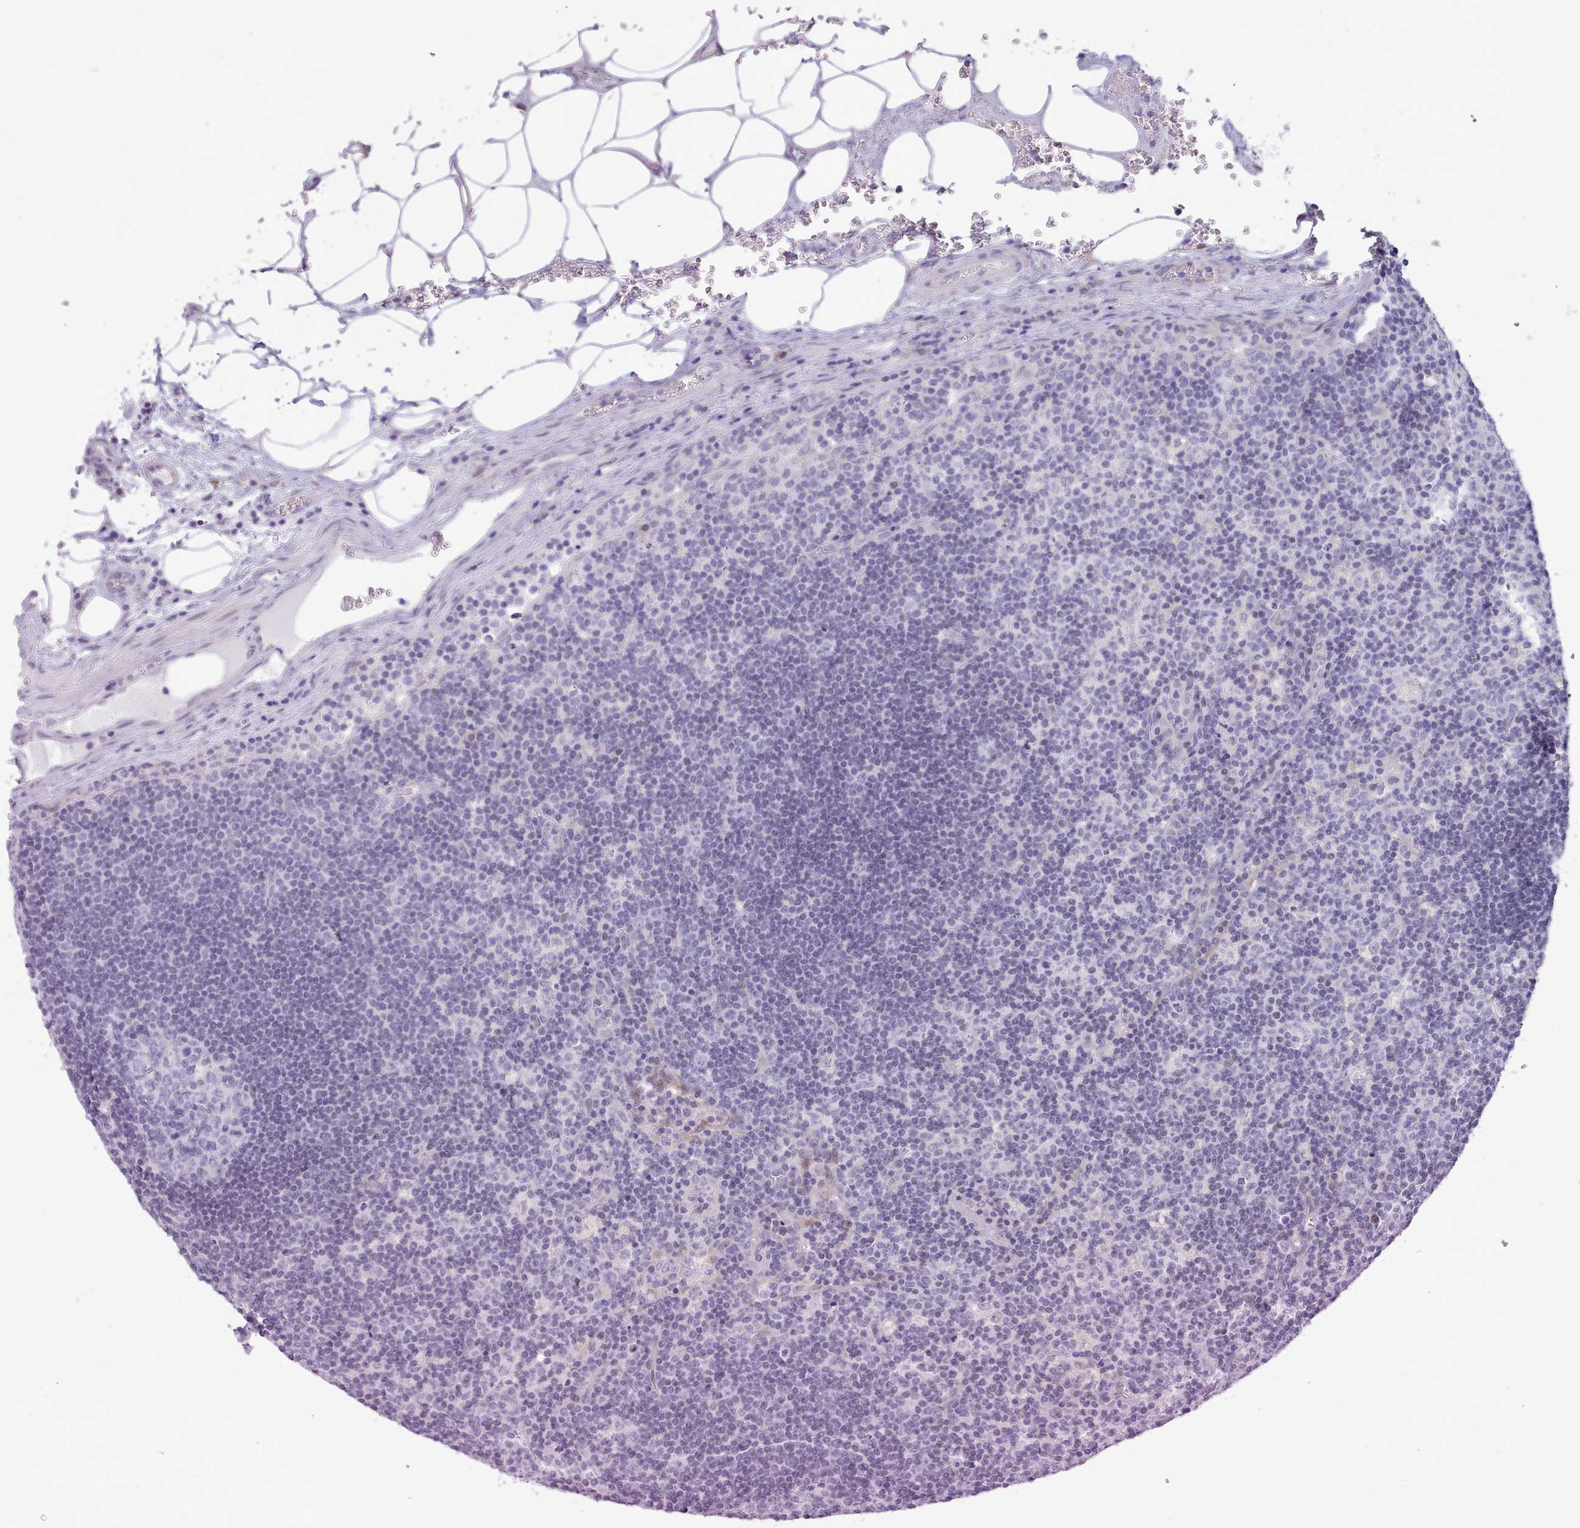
{"staining": {"intensity": "negative", "quantity": "none", "location": "none"}, "tissue": "lymph node", "cell_type": "Germinal center cells", "image_type": "normal", "snomed": [{"axis": "morphology", "description": "Normal tissue, NOS"}, {"axis": "topography", "description": "Lymph node"}], "caption": "This is a micrograph of IHC staining of normal lymph node, which shows no expression in germinal center cells.", "gene": "TMEM253", "patient": {"sex": "male", "age": 58}}